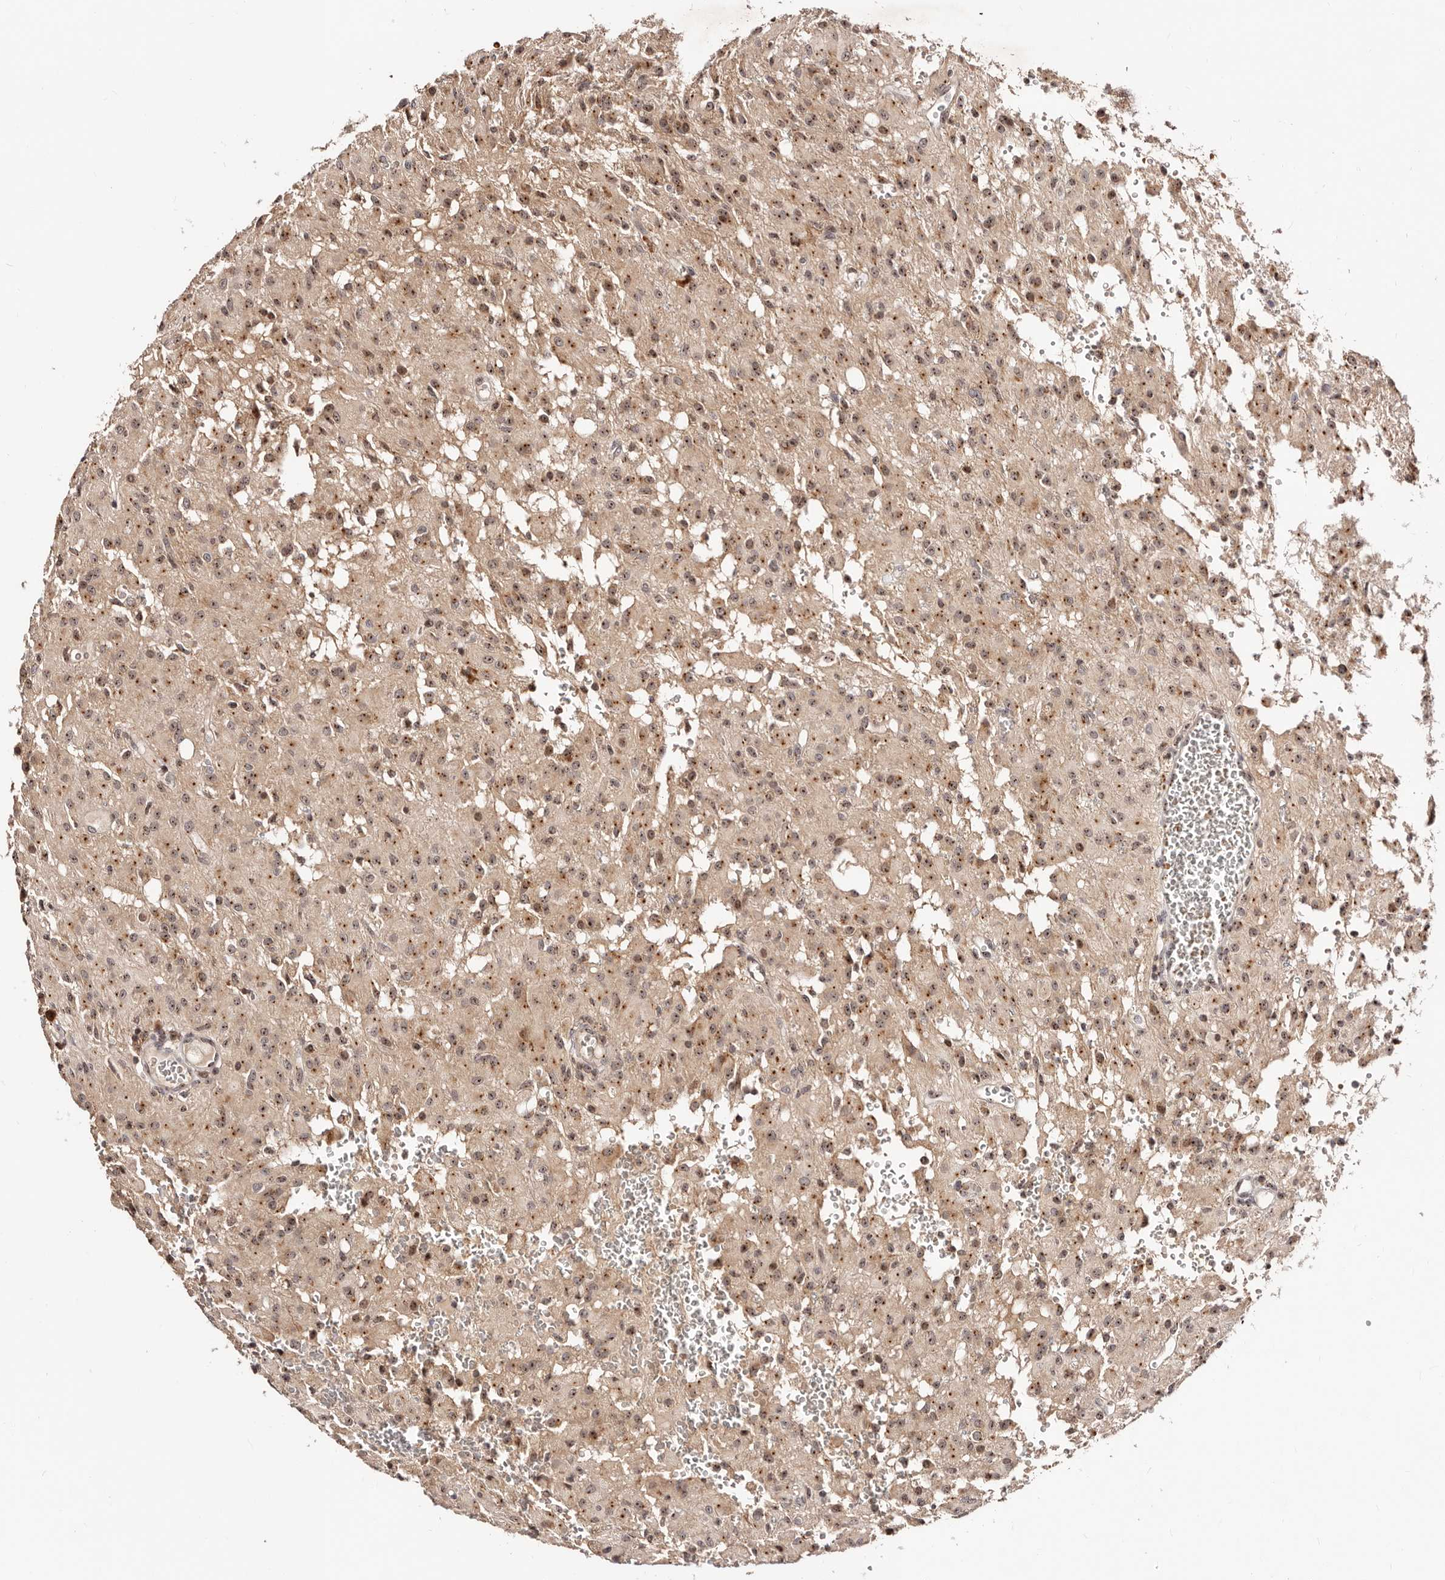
{"staining": {"intensity": "moderate", "quantity": ">75%", "location": "nuclear"}, "tissue": "glioma", "cell_type": "Tumor cells", "image_type": "cancer", "snomed": [{"axis": "morphology", "description": "Glioma, malignant, High grade"}, {"axis": "topography", "description": "Brain"}], "caption": "The photomicrograph exhibits staining of glioma, revealing moderate nuclear protein positivity (brown color) within tumor cells. The staining was performed using DAB (3,3'-diaminobenzidine), with brown indicating positive protein expression. Nuclei are stained blue with hematoxylin.", "gene": "APOL6", "patient": {"sex": "female", "age": 59}}